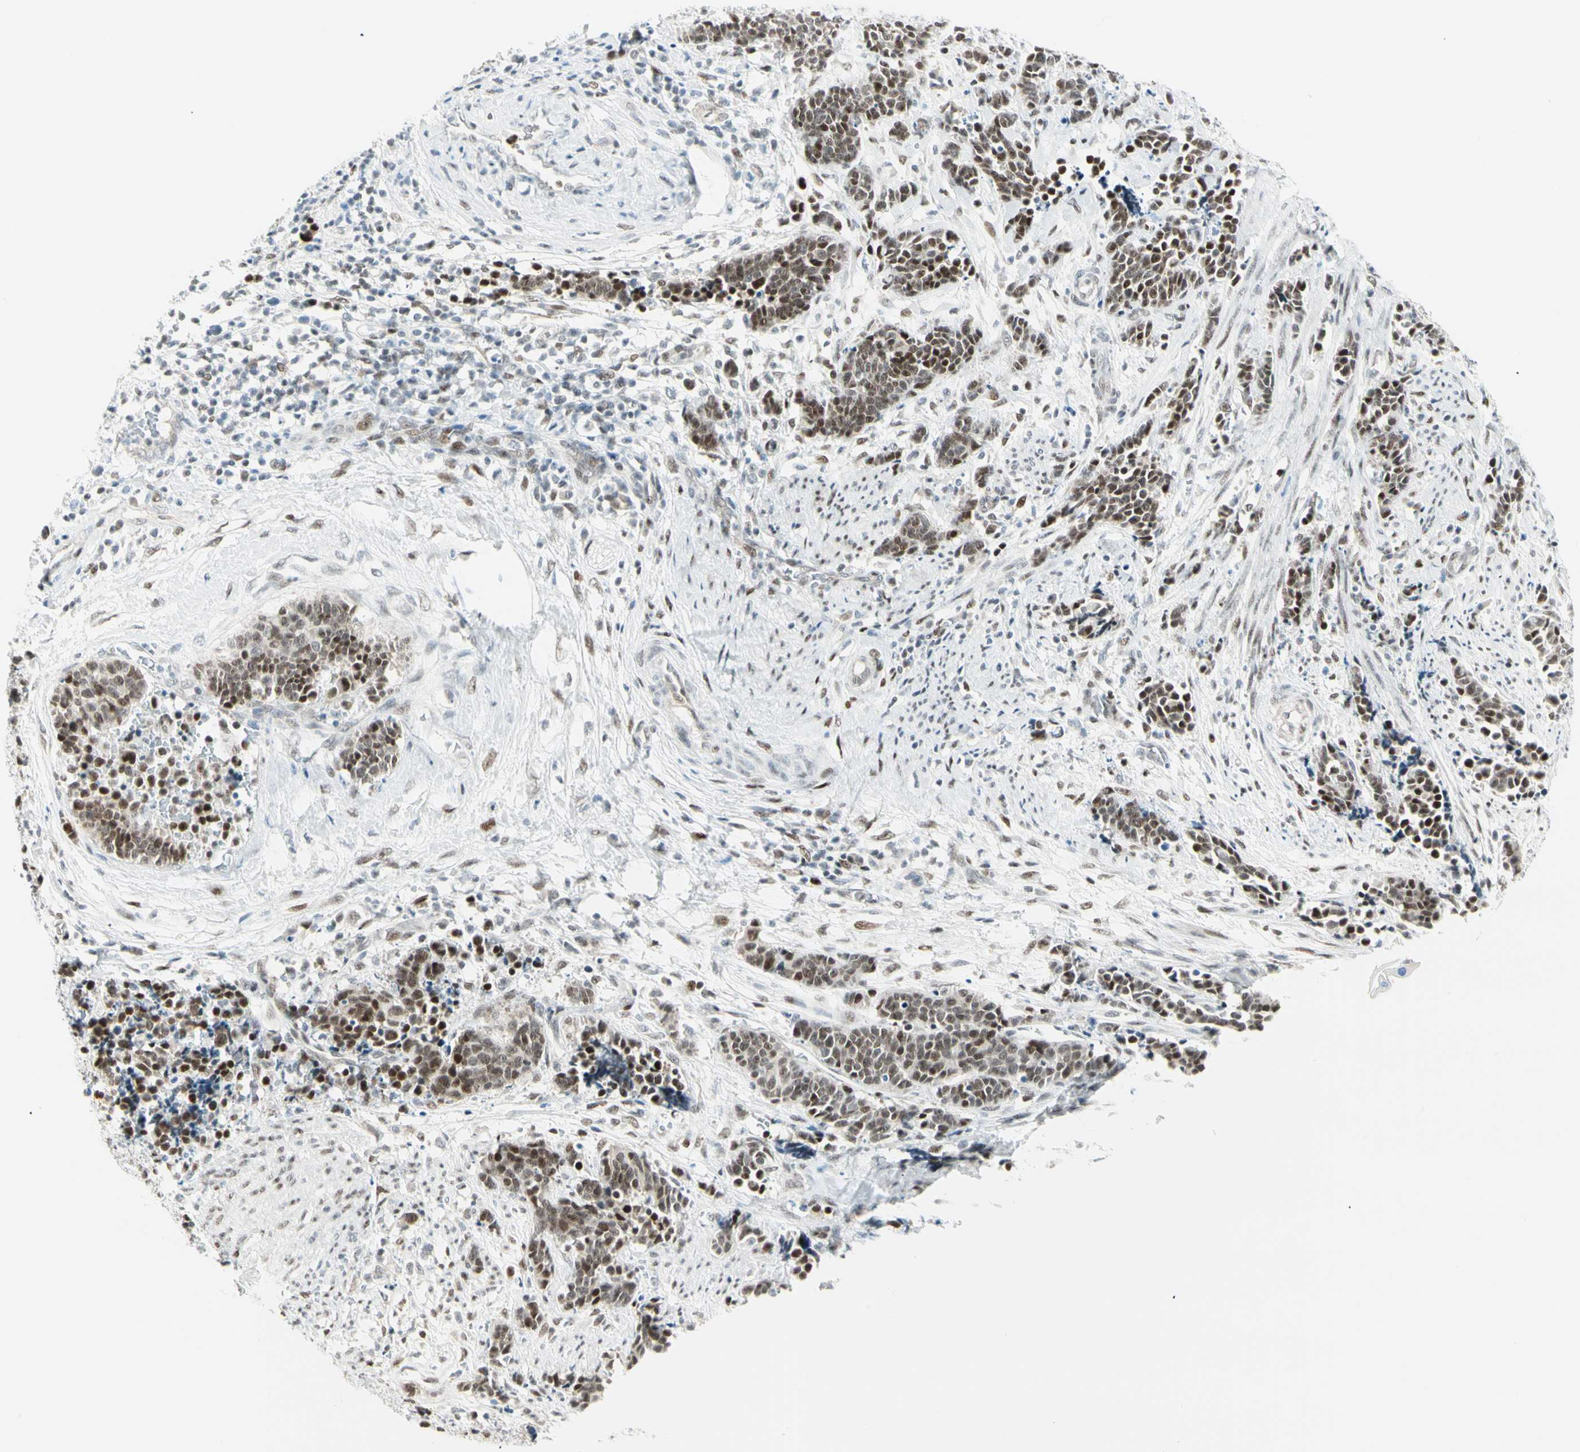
{"staining": {"intensity": "moderate", "quantity": ">75%", "location": "nuclear"}, "tissue": "cervical cancer", "cell_type": "Tumor cells", "image_type": "cancer", "snomed": [{"axis": "morphology", "description": "Squamous cell carcinoma, NOS"}, {"axis": "topography", "description": "Cervix"}], "caption": "This micrograph shows IHC staining of squamous cell carcinoma (cervical), with medium moderate nuclear staining in about >75% of tumor cells.", "gene": "PKNOX1", "patient": {"sex": "female", "age": 33}}